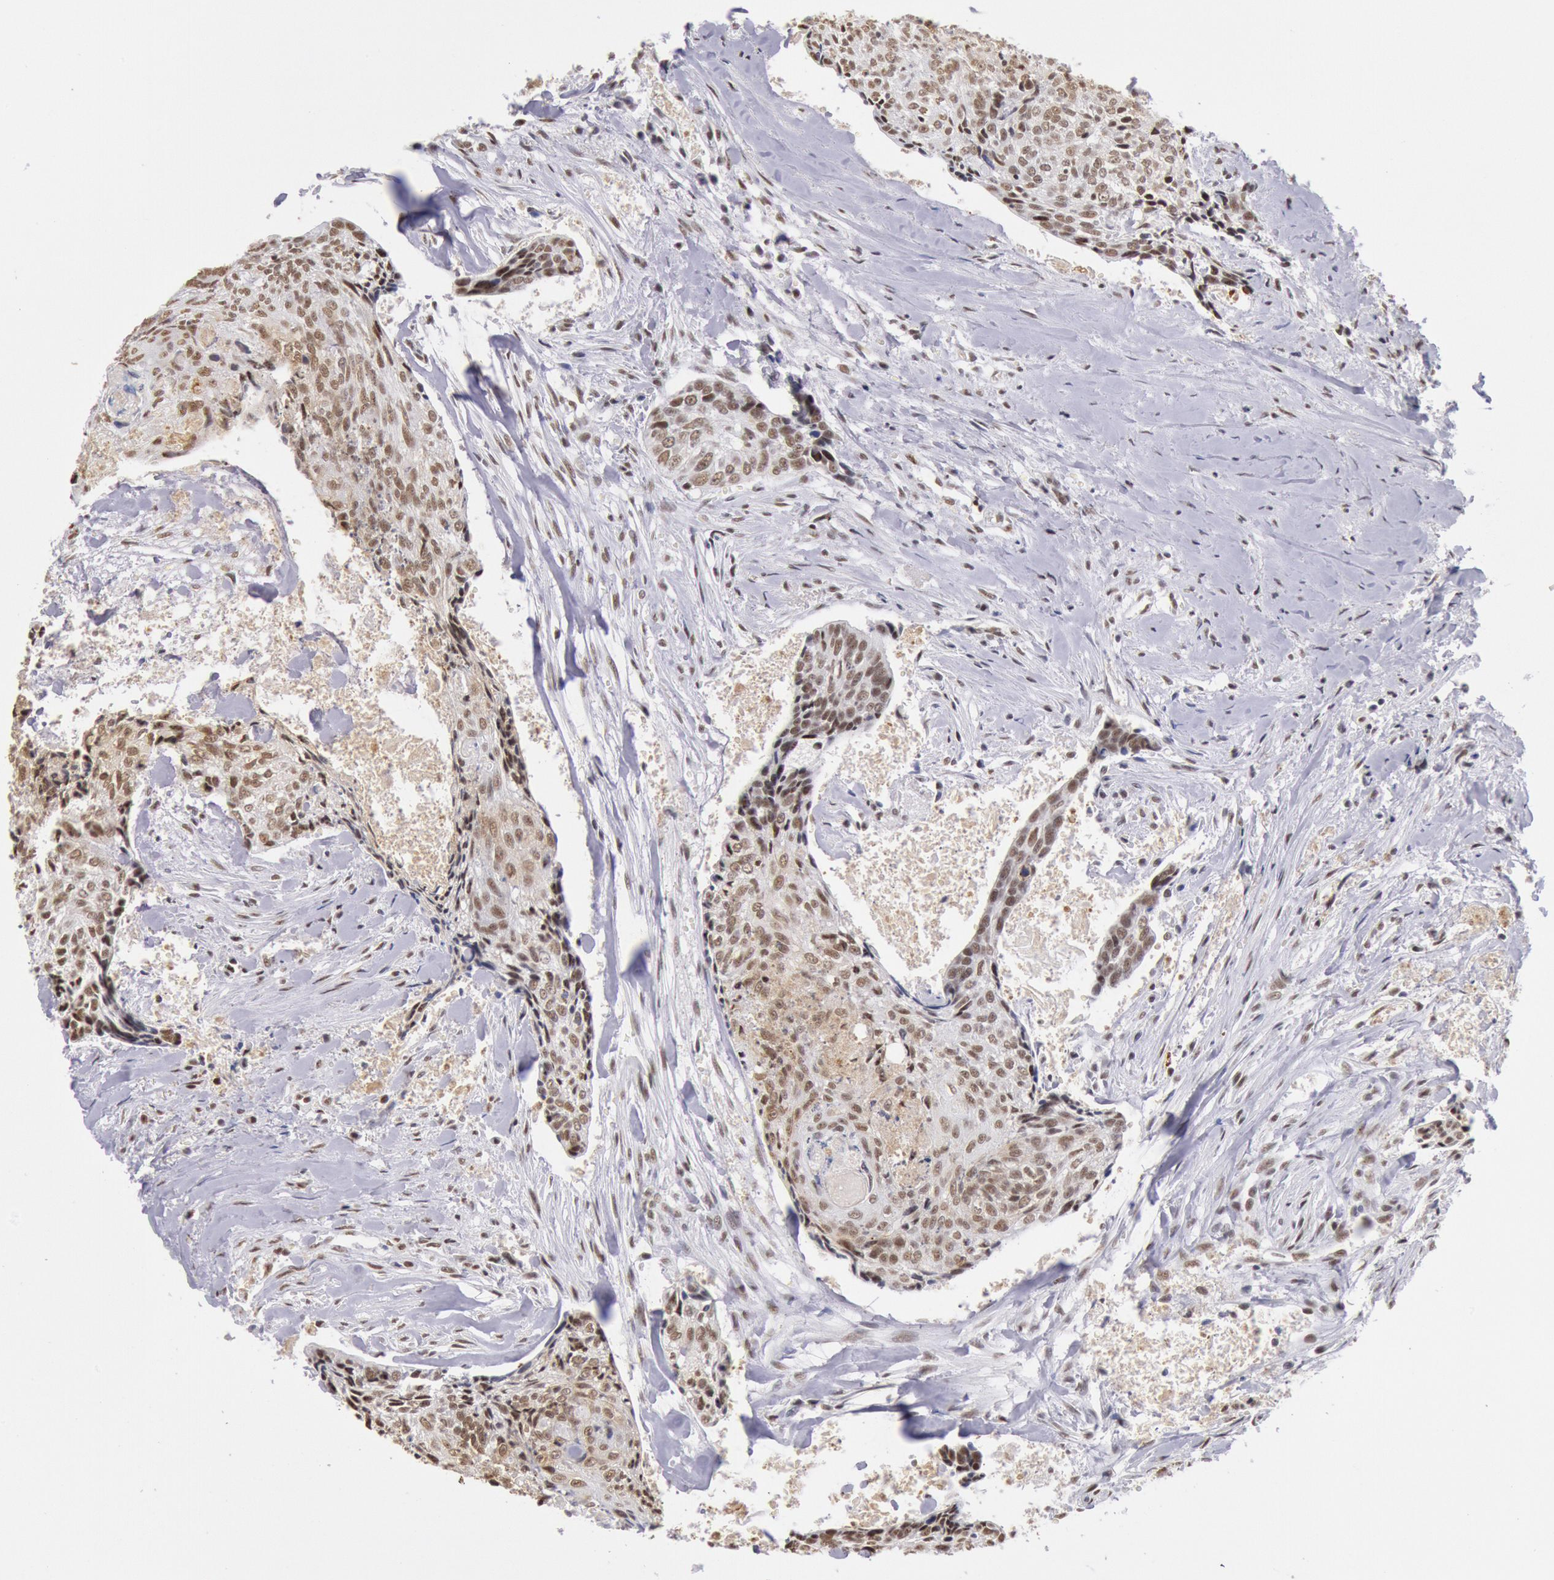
{"staining": {"intensity": "moderate", "quantity": ">75%", "location": "cytoplasmic/membranous,nuclear"}, "tissue": "head and neck cancer", "cell_type": "Tumor cells", "image_type": "cancer", "snomed": [{"axis": "morphology", "description": "Squamous cell carcinoma, NOS"}, {"axis": "topography", "description": "Salivary gland"}, {"axis": "topography", "description": "Head-Neck"}], "caption": "A medium amount of moderate cytoplasmic/membranous and nuclear expression is seen in approximately >75% of tumor cells in head and neck cancer (squamous cell carcinoma) tissue.", "gene": "SNRPD3", "patient": {"sex": "male", "age": 70}}